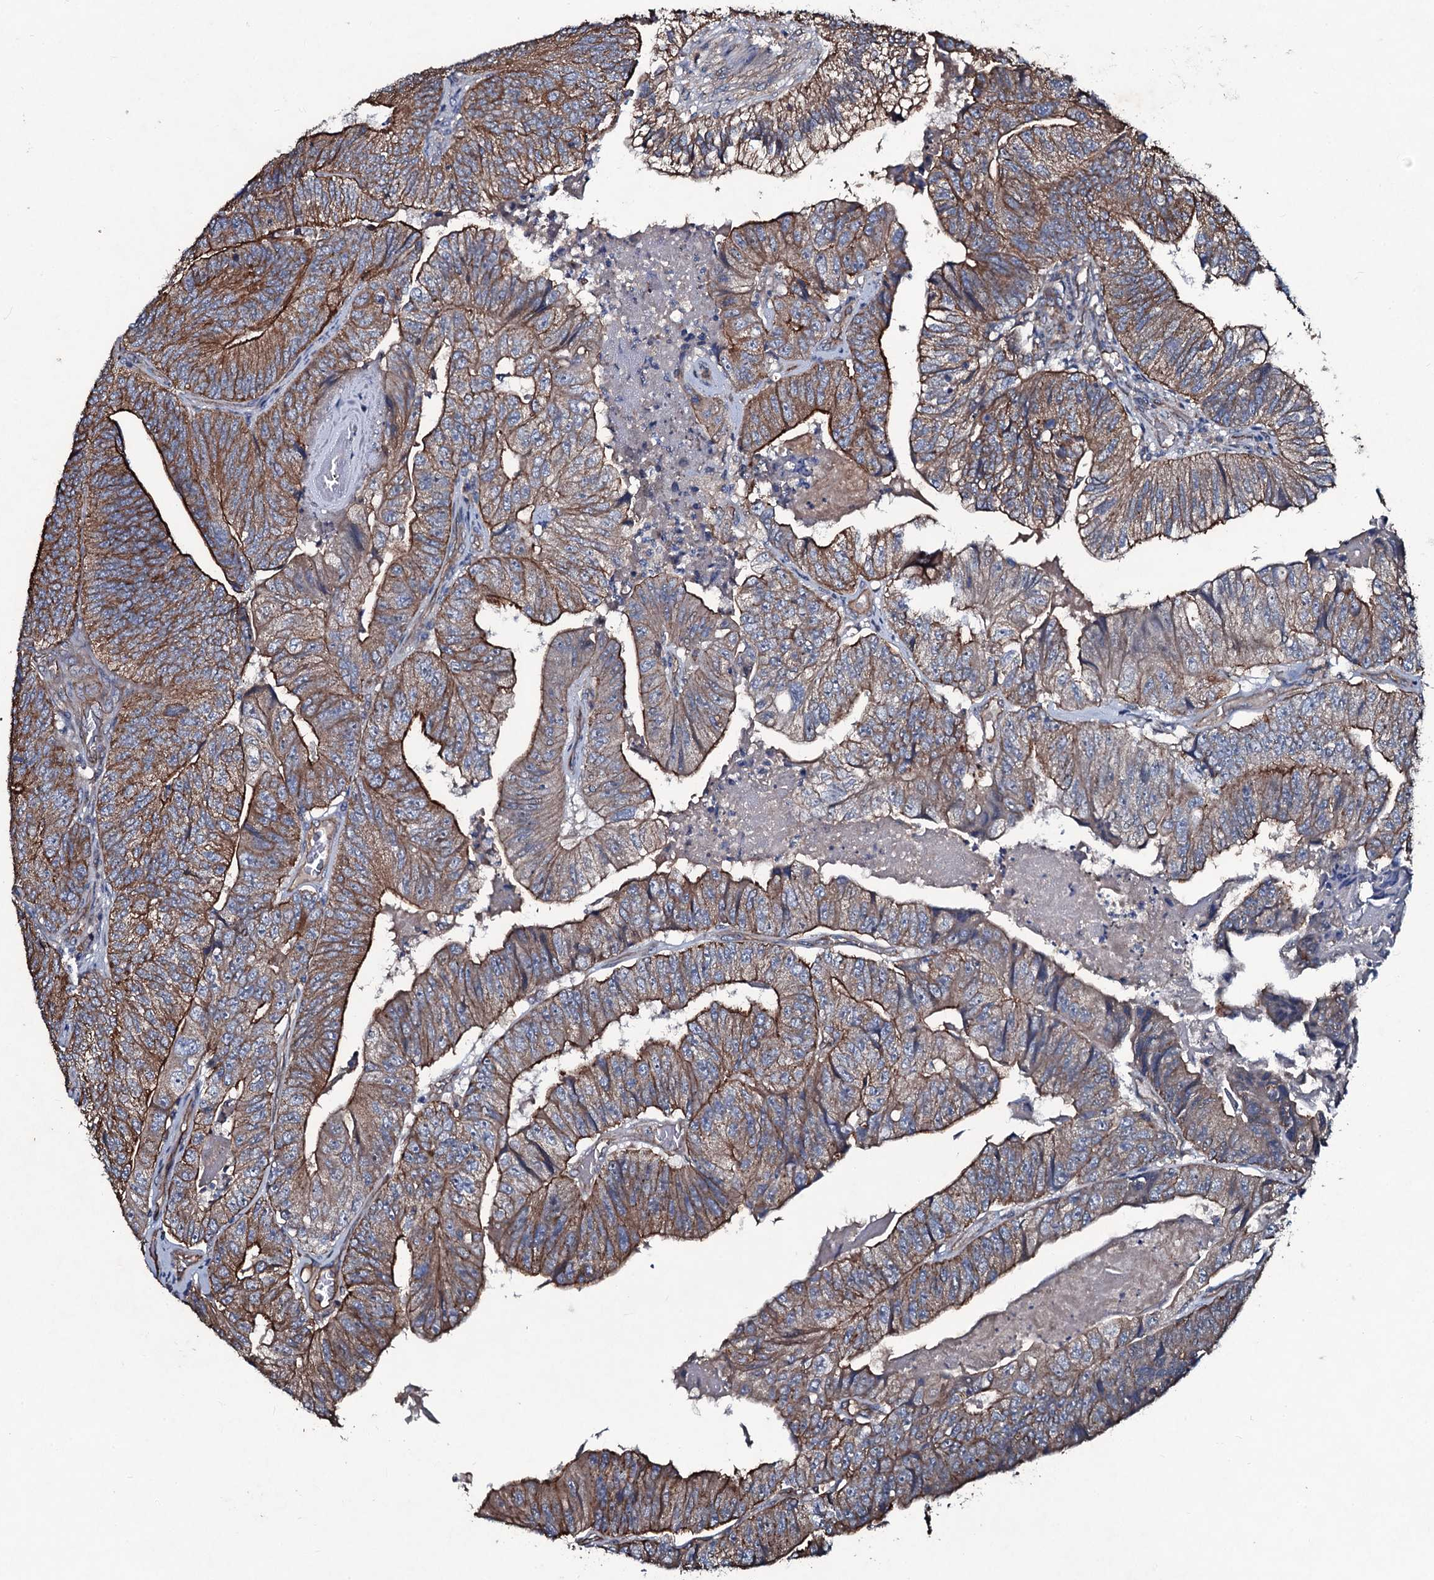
{"staining": {"intensity": "strong", "quantity": ">75%", "location": "cytoplasmic/membranous"}, "tissue": "colorectal cancer", "cell_type": "Tumor cells", "image_type": "cancer", "snomed": [{"axis": "morphology", "description": "Adenocarcinoma, NOS"}, {"axis": "topography", "description": "Colon"}], "caption": "This histopathology image shows IHC staining of human colorectal cancer, with high strong cytoplasmic/membranous staining in about >75% of tumor cells.", "gene": "DMAC2", "patient": {"sex": "female", "age": 67}}